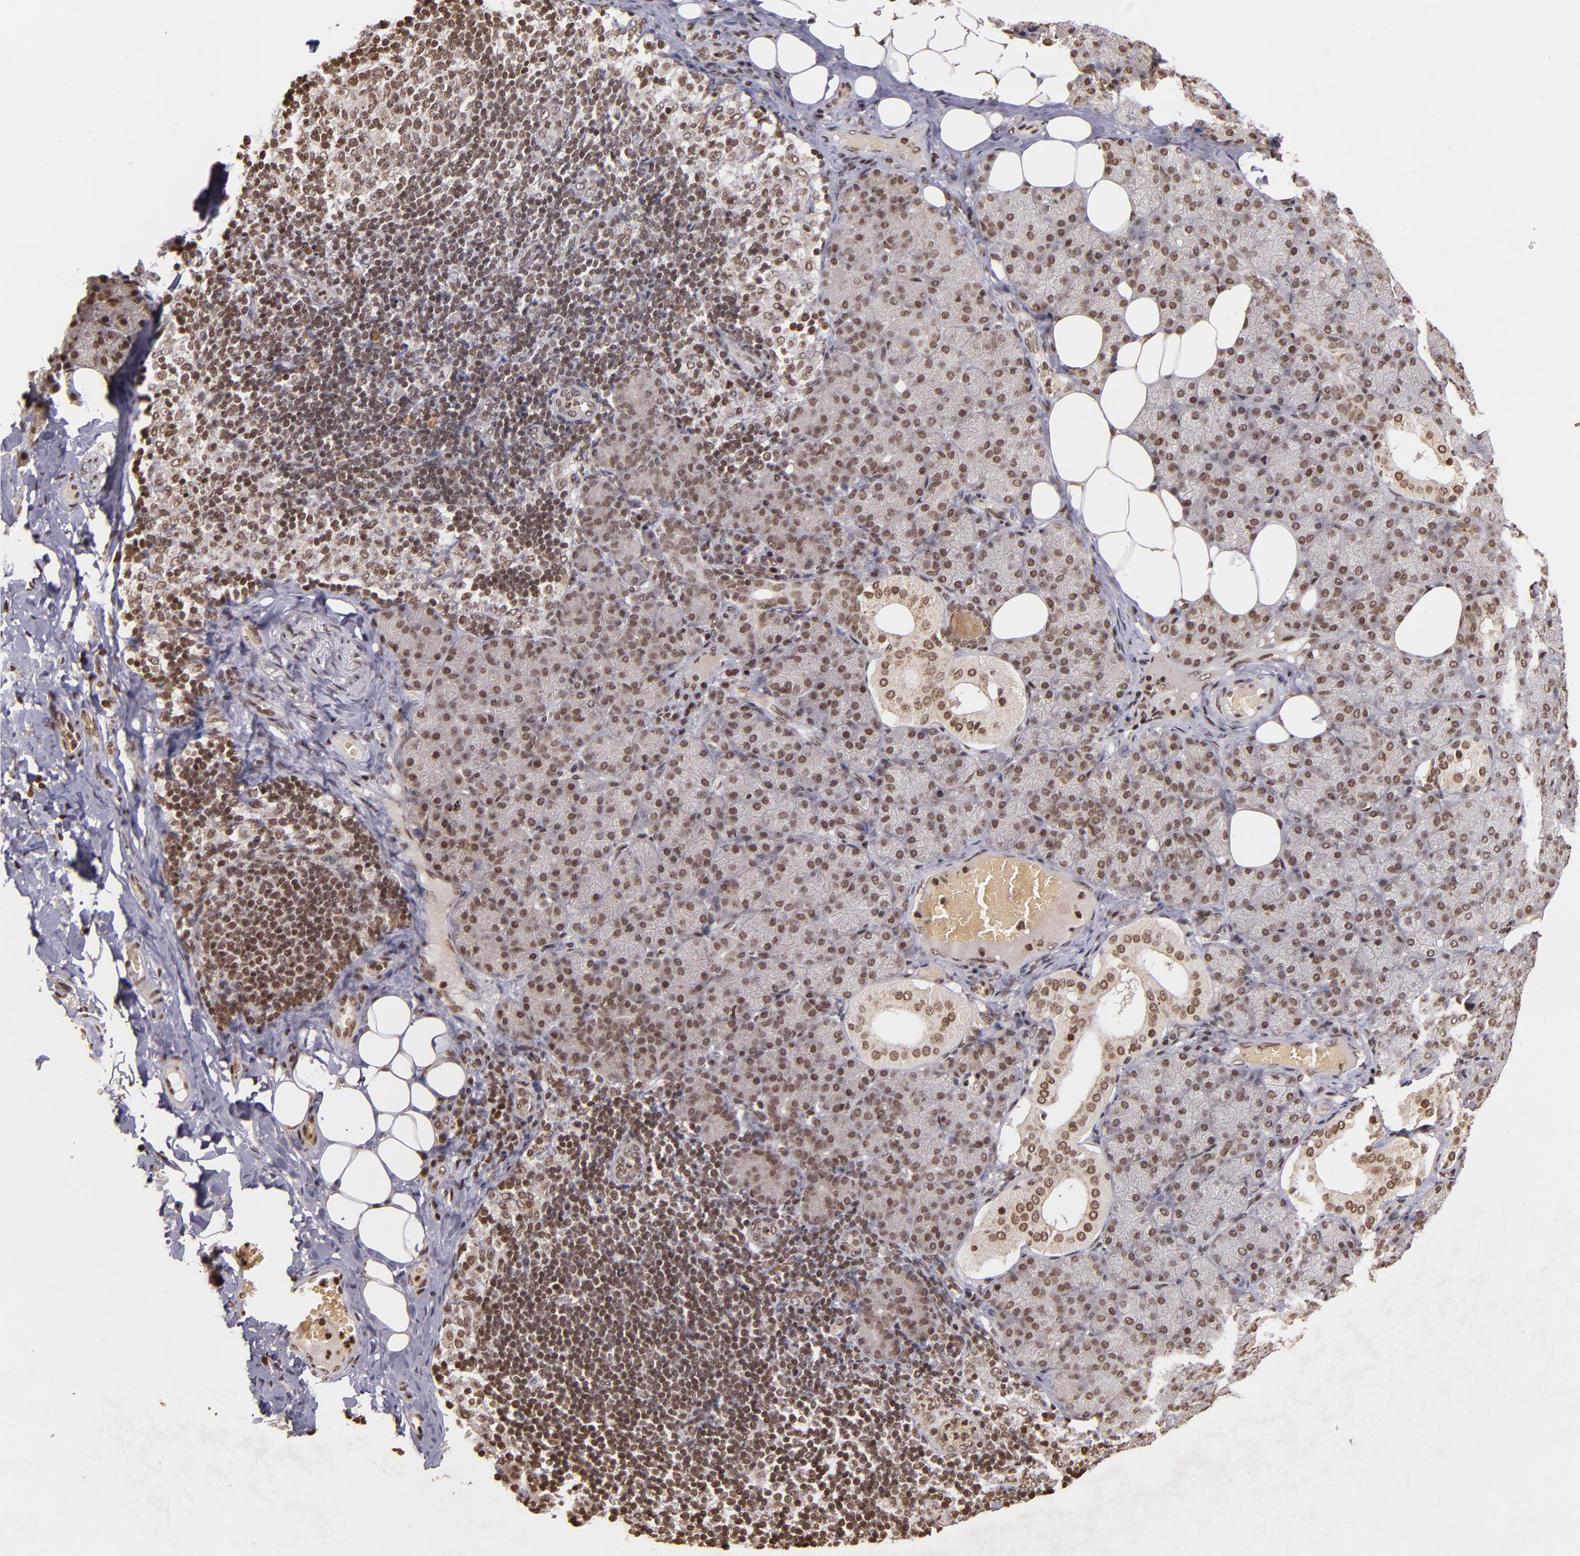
{"staining": {"intensity": "moderate", "quantity": ">75%", "location": "nuclear"}, "tissue": "salivary gland", "cell_type": "Glandular cells", "image_type": "normal", "snomed": [{"axis": "morphology", "description": "Normal tissue, NOS"}, {"axis": "topography", "description": "Lymph node"}, {"axis": "topography", "description": "Salivary gland"}], "caption": "A photomicrograph showing moderate nuclear positivity in about >75% of glandular cells in unremarkable salivary gland, as visualized by brown immunohistochemical staining.", "gene": "CUL3", "patient": {"sex": "male", "age": 8}}